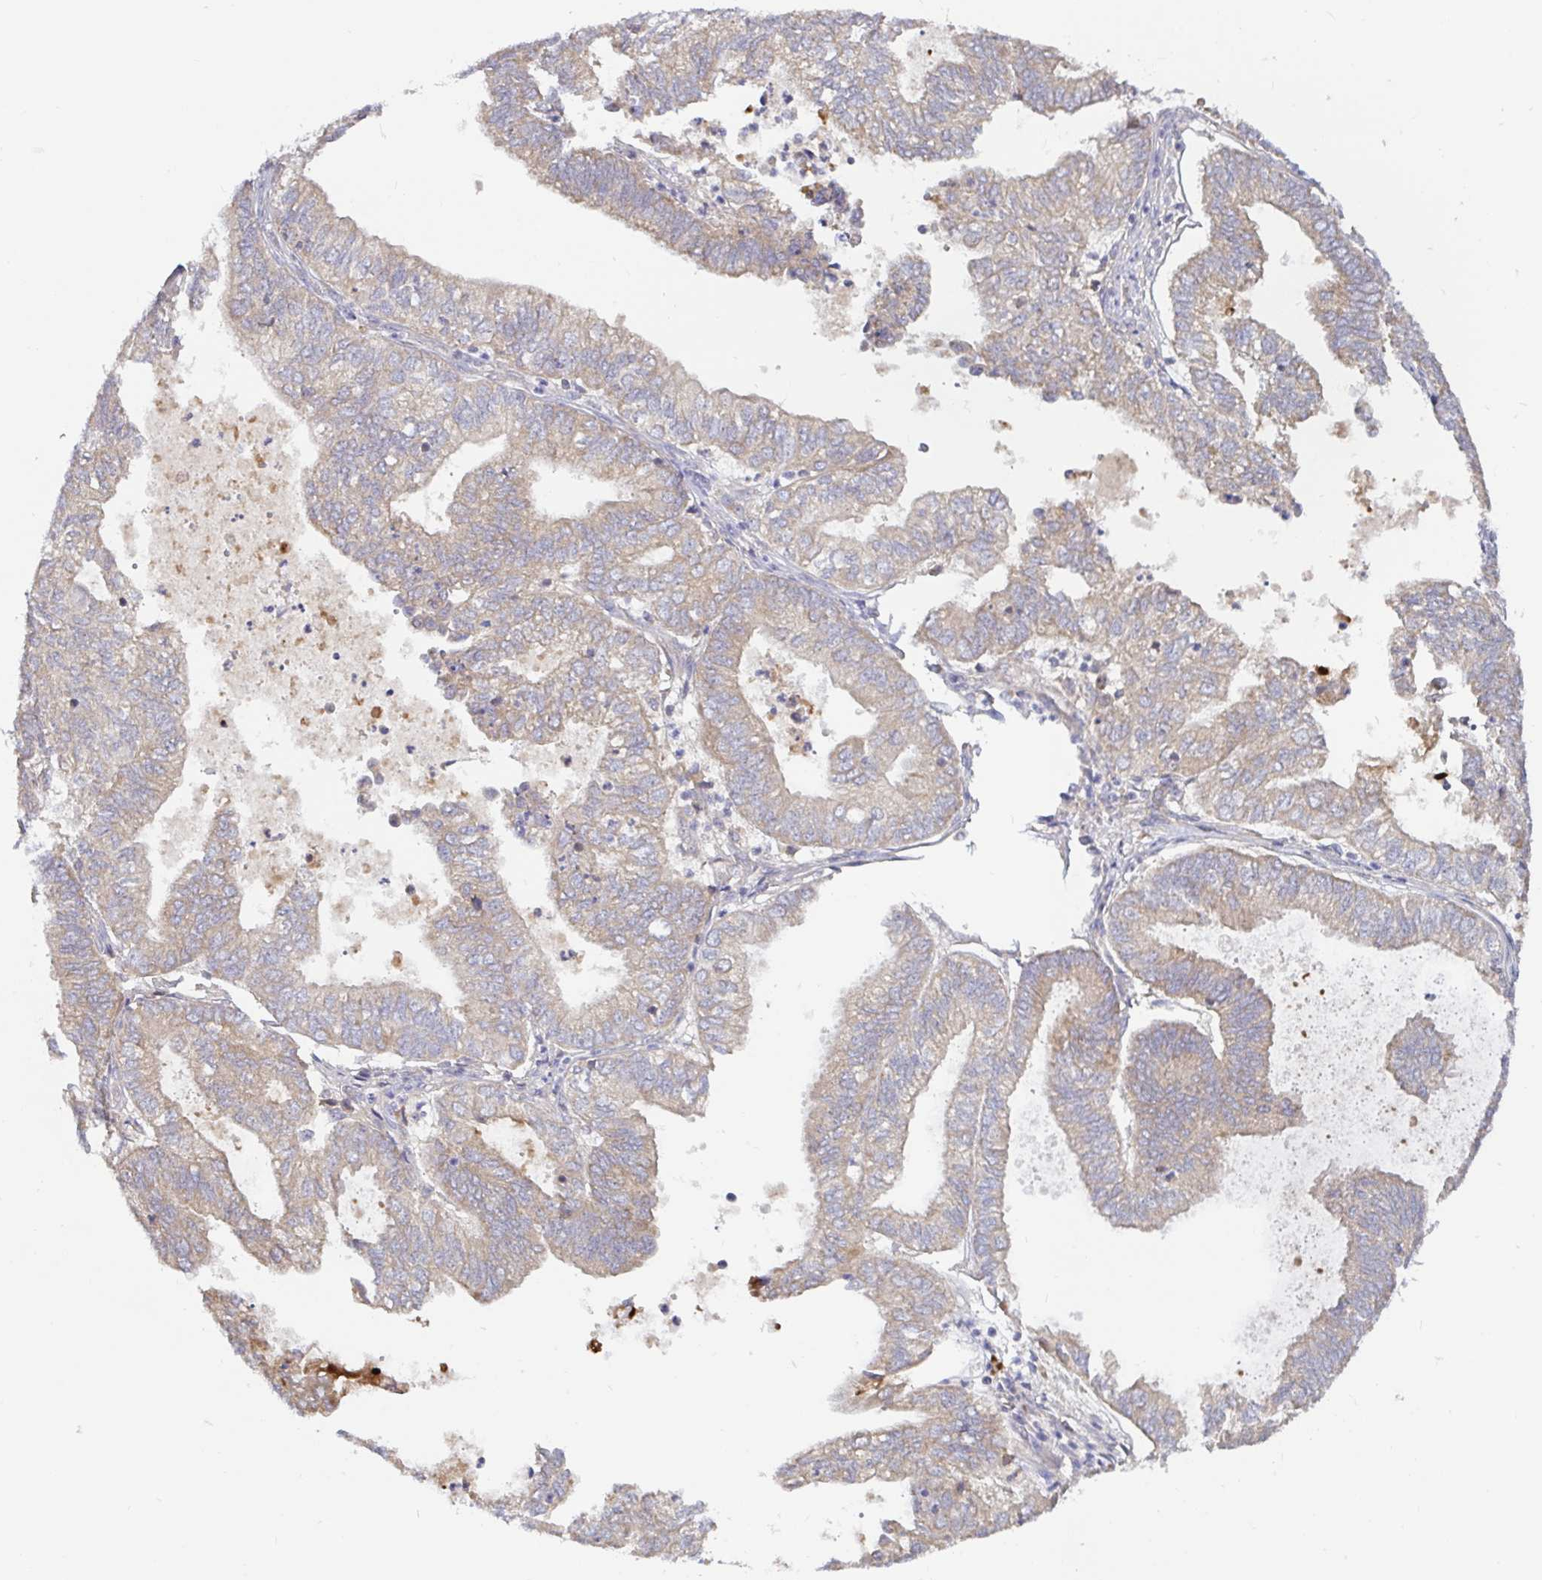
{"staining": {"intensity": "weak", "quantity": ">75%", "location": "cytoplasmic/membranous"}, "tissue": "ovarian cancer", "cell_type": "Tumor cells", "image_type": "cancer", "snomed": [{"axis": "morphology", "description": "Carcinoma, endometroid"}, {"axis": "topography", "description": "Ovary"}], "caption": "This is an image of immunohistochemistry staining of endometroid carcinoma (ovarian), which shows weak positivity in the cytoplasmic/membranous of tumor cells.", "gene": "LARP1", "patient": {"sex": "female", "age": 64}}